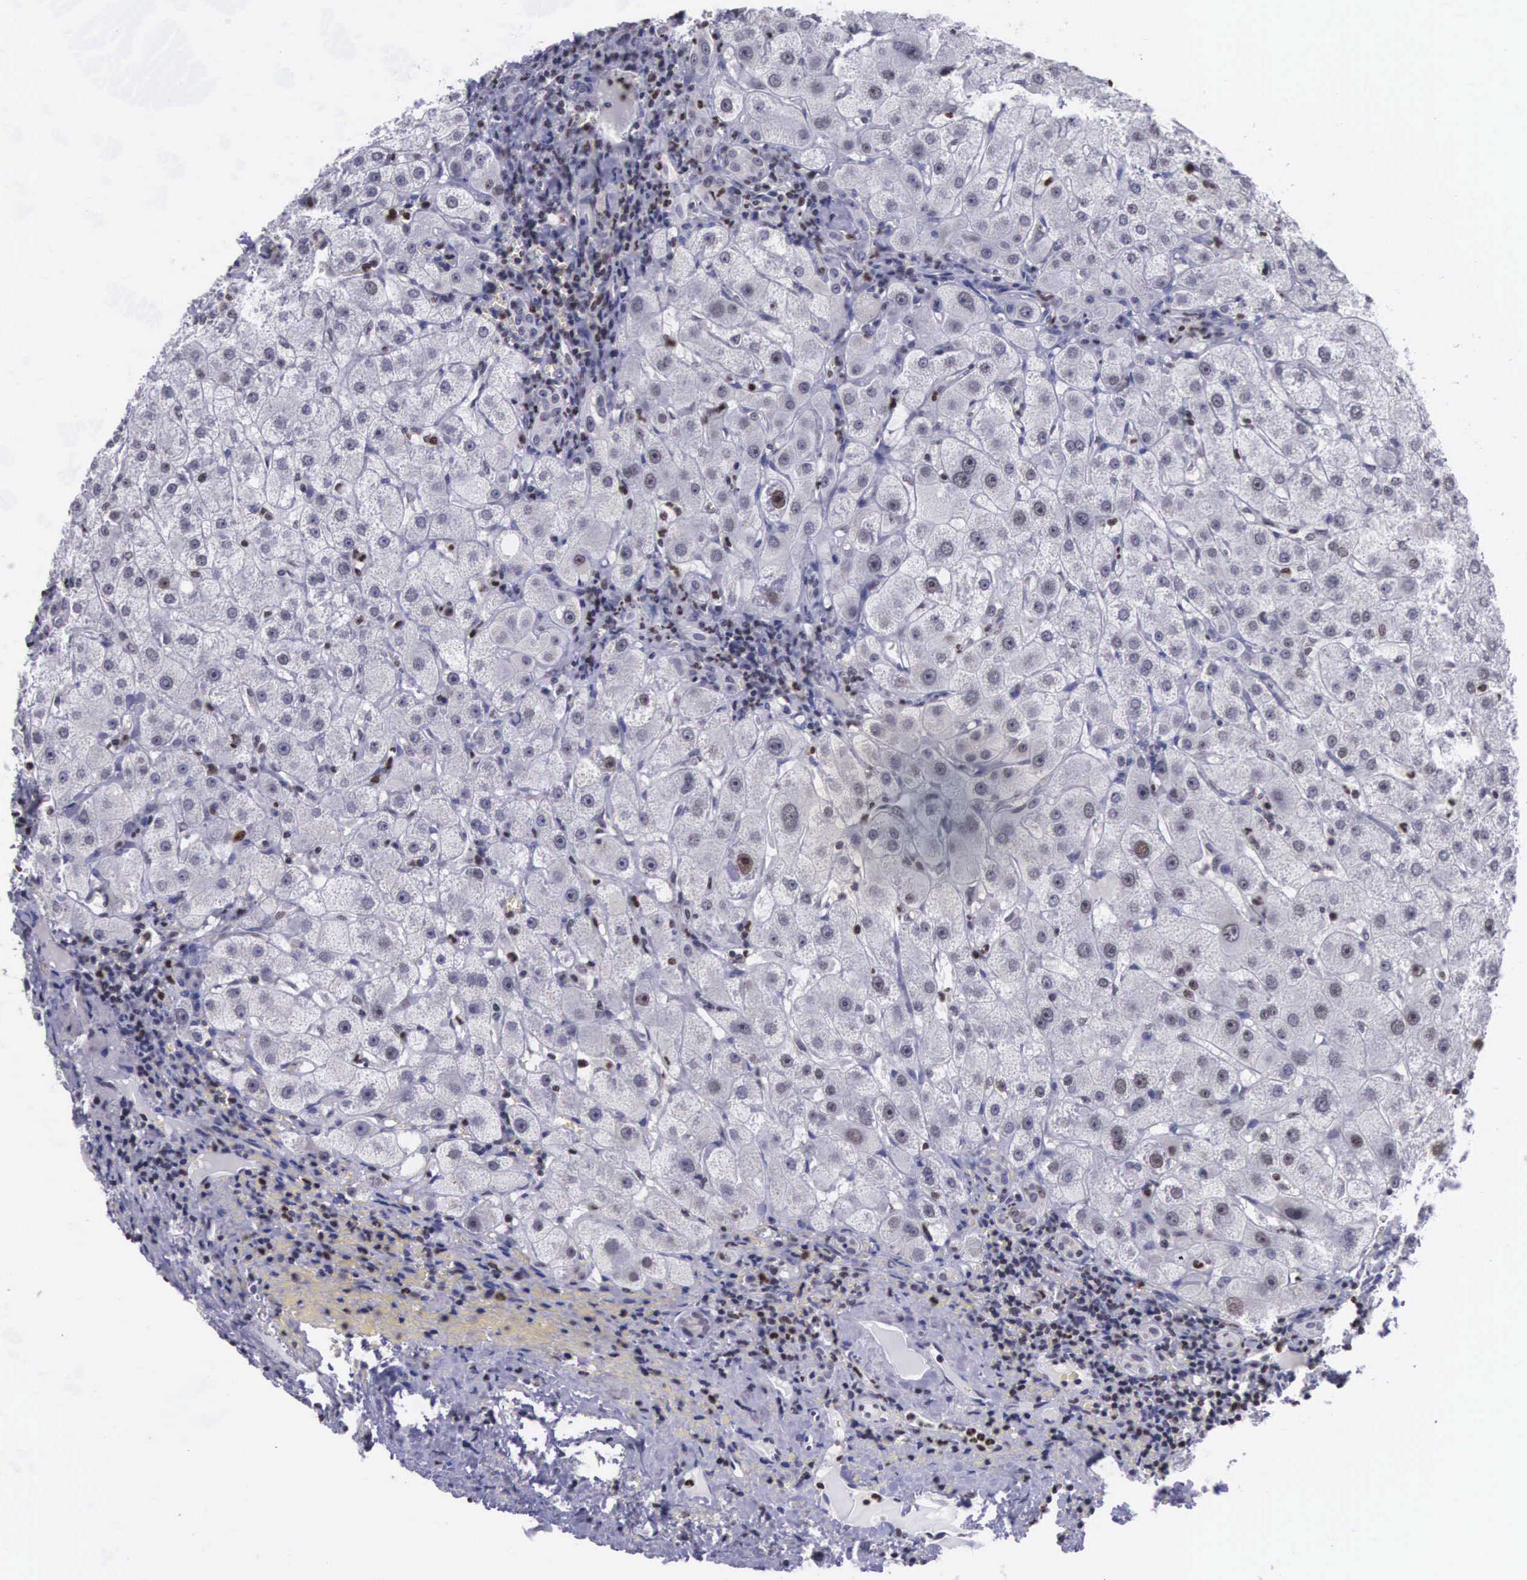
{"staining": {"intensity": "weak", "quantity": "<25%", "location": "nuclear"}, "tissue": "liver", "cell_type": "Cholangiocytes", "image_type": "normal", "snomed": [{"axis": "morphology", "description": "Normal tissue, NOS"}, {"axis": "topography", "description": "Liver"}], "caption": "Image shows no protein positivity in cholangiocytes of unremarkable liver.", "gene": "VRK1", "patient": {"sex": "female", "age": 79}}